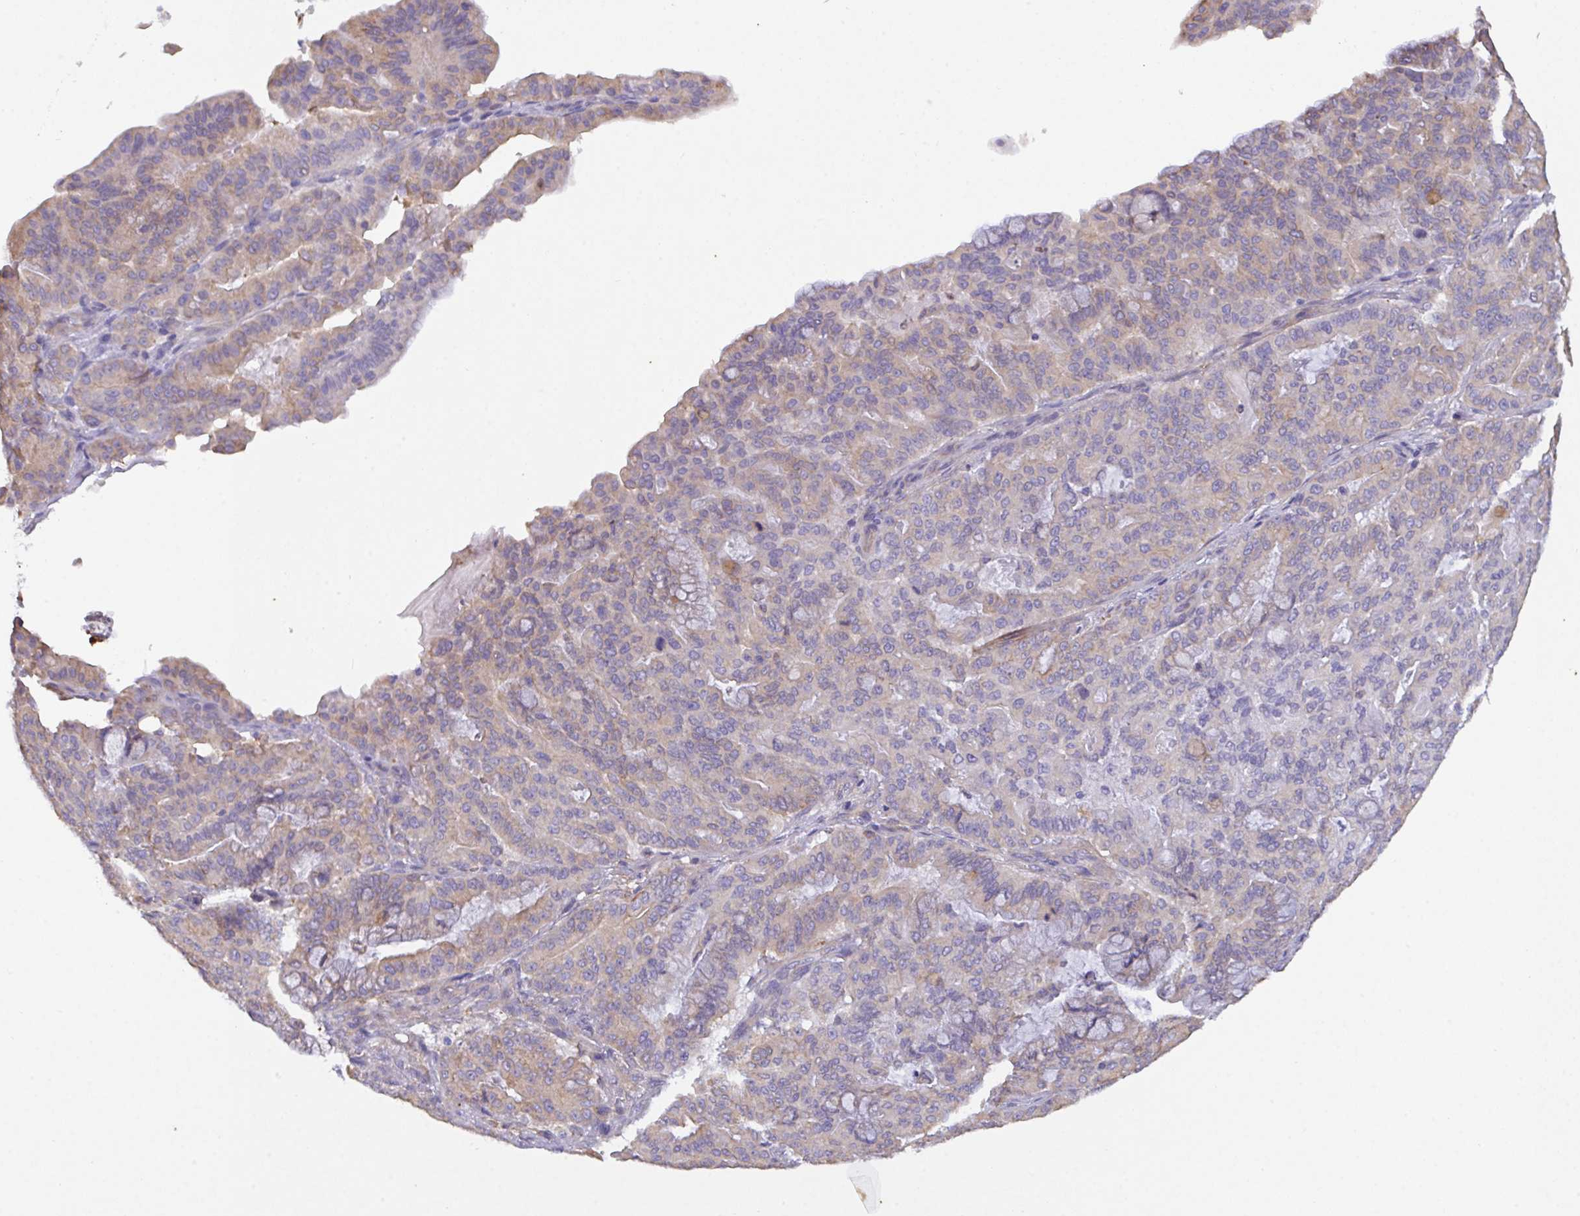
{"staining": {"intensity": "weak", "quantity": "25%-75%", "location": "cytoplasmic/membranous"}, "tissue": "pancreatic cancer", "cell_type": "Tumor cells", "image_type": "cancer", "snomed": [{"axis": "morphology", "description": "Adenocarcinoma, NOS"}, {"axis": "topography", "description": "Pancreas"}], "caption": "Pancreatic cancer was stained to show a protein in brown. There is low levels of weak cytoplasmic/membranous positivity in approximately 25%-75% of tumor cells.", "gene": "SLC66A1", "patient": {"sex": "male", "age": 63}}